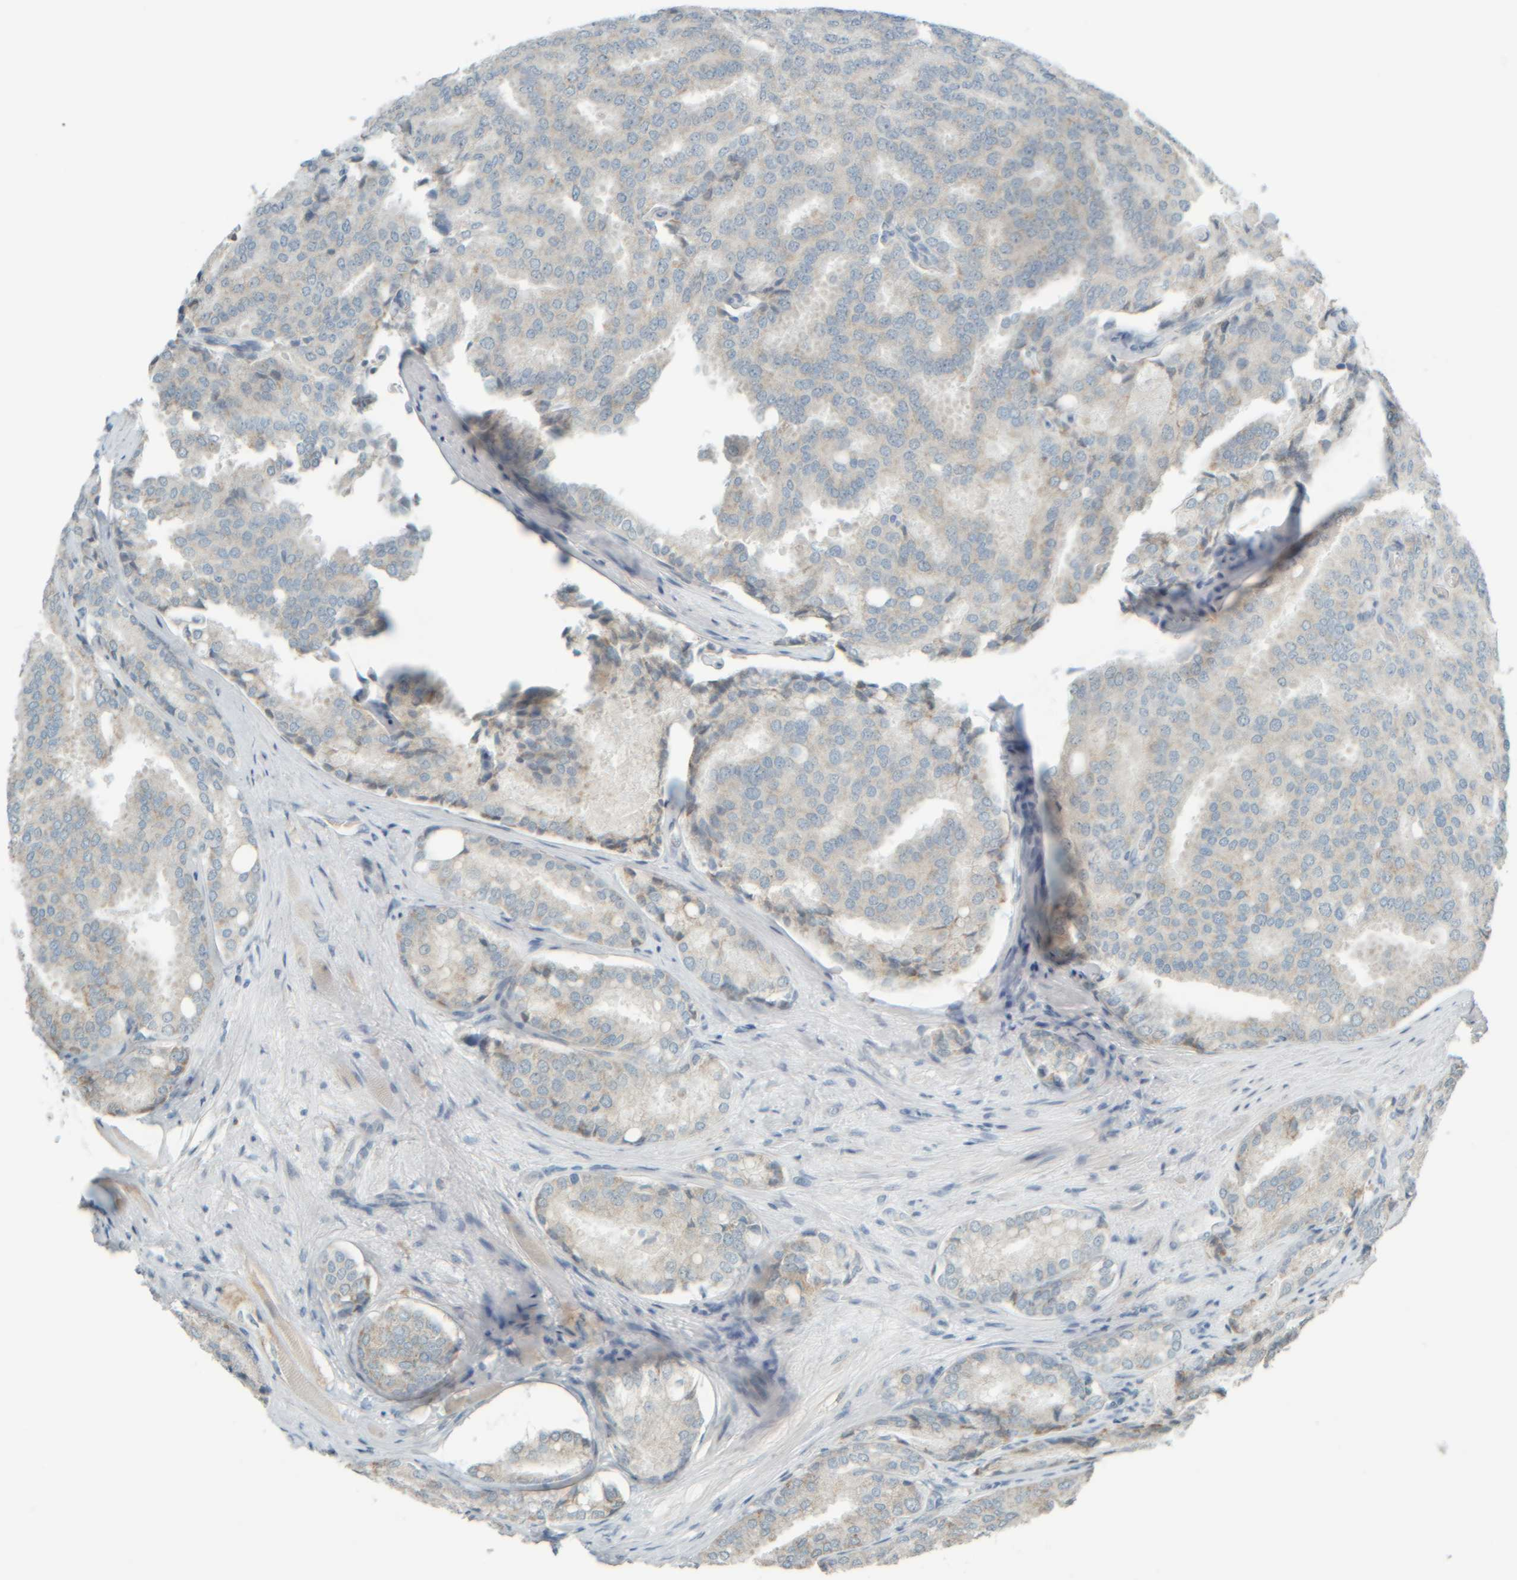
{"staining": {"intensity": "moderate", "quantity": "25%-75%", "location": "cytoplasmic/membranous"}, "tissue": "prostate cancer", "cell_type": "Tumor cells", "image_type": "cancer", "snomed": [{"axis": "morphology", "description": "Adenocarcinoma, High grade"}, {"axis": "topography", "description": "Prostate"}], "caption": "Immunohistochemical staining of human prostate high-grade adenocarcinoma displays moderate cytoplasmic/membranous protein expression in about 25%-75% of tumor cells.", "gene": "PTGES3L-AARSD1", "patient": {"sex": "male", "age": 50}}